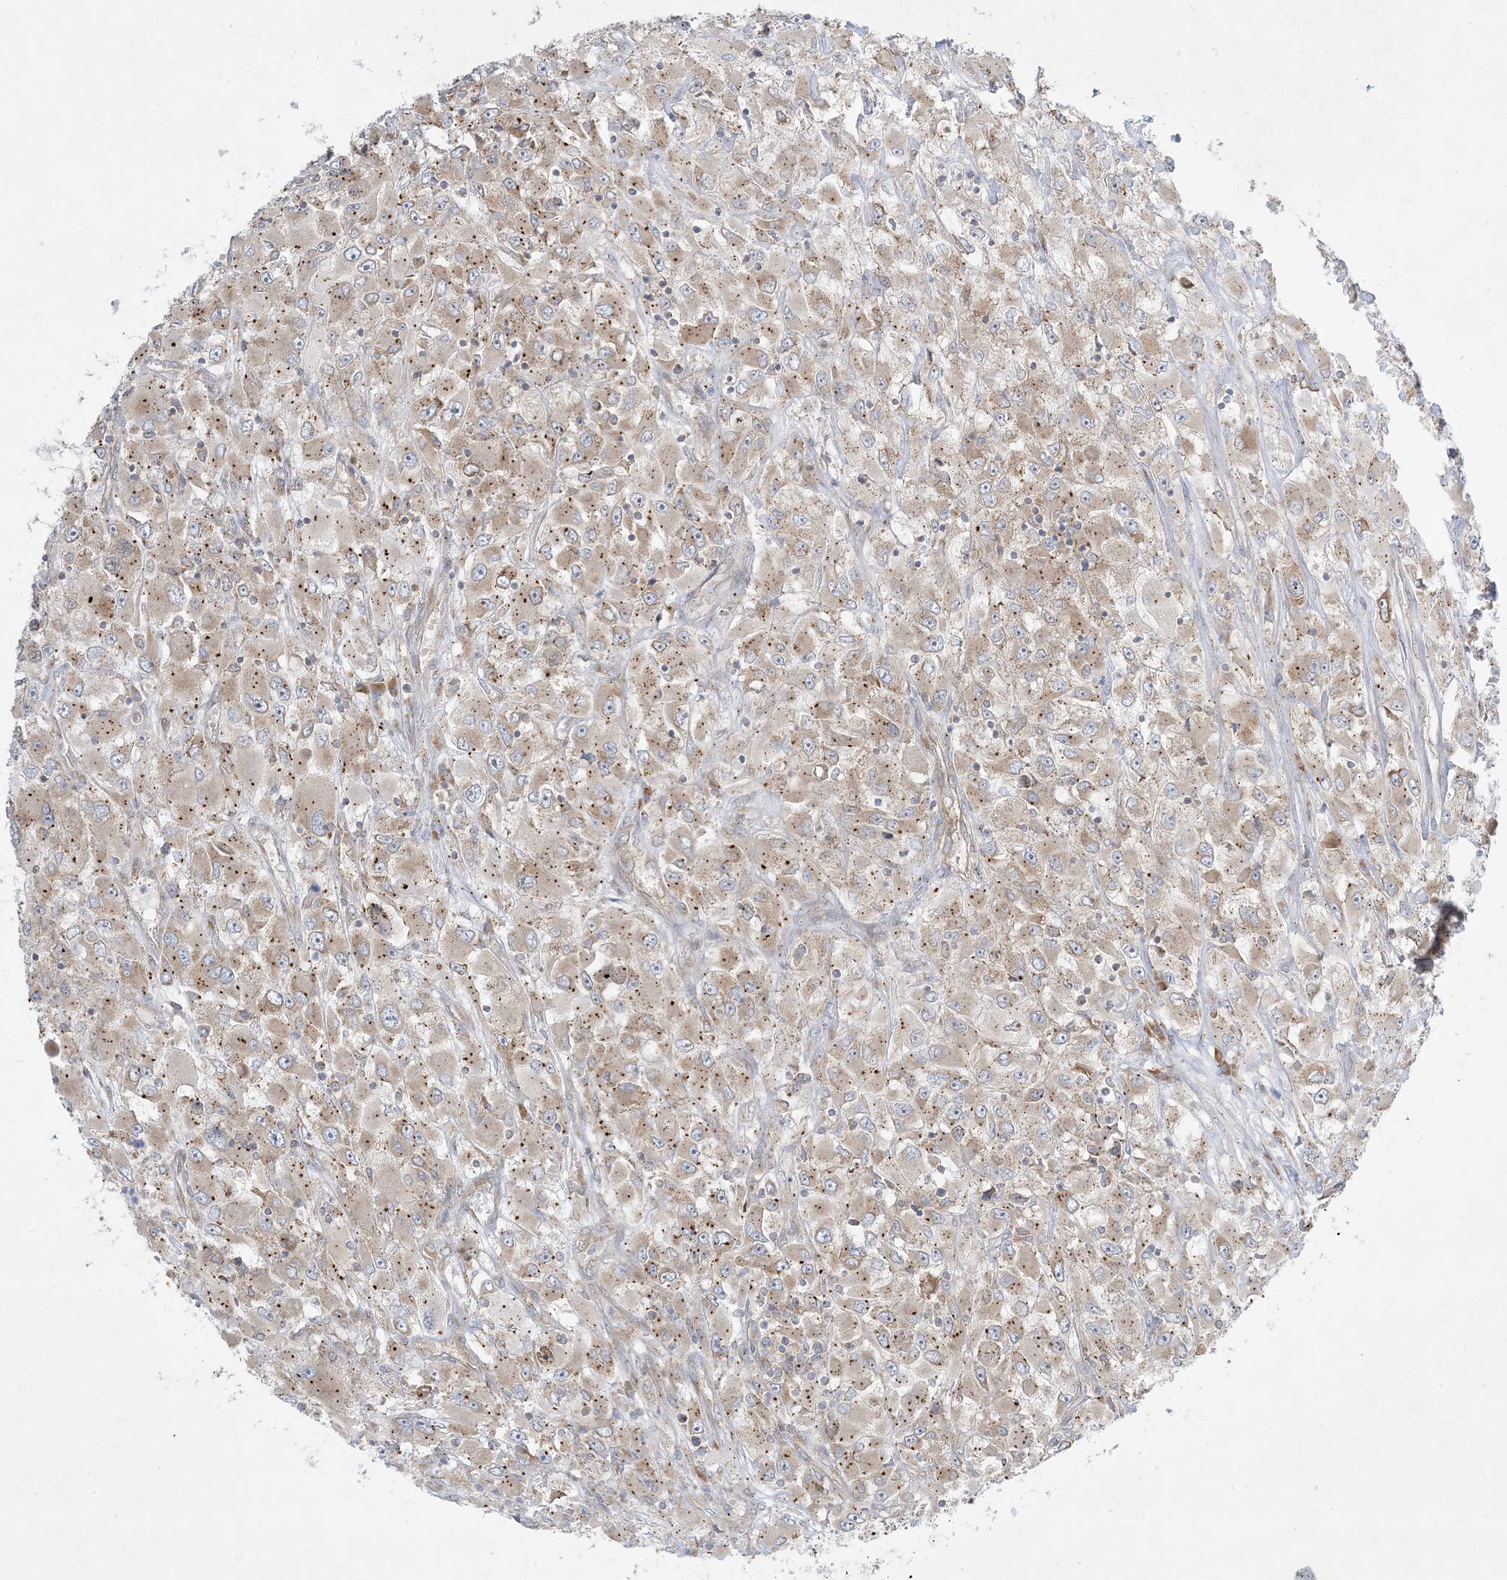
{"staining": {"intensity": "weak", "quantity": ">75%", "location": "cytoplasmic/membranous"}, "tissue": "renal cancer", "cell_type": "Tumor cells", "image_type": "cancer", "snomed": [{"axis": "morphology", "description": "Adenocarcinoma, NOS"}, {"axis": "topography", "description": "Kidney"}], "caption": "This image displays renal adenocarcinoma stained with IHC to label a protein in brown. The cytoplasmic/membranous of tumor cells show weak positivity for the protein. Nuclei are counter-stained blue.", "gene": "RPP40", "patient": {"sex": "female", "age": 52}}